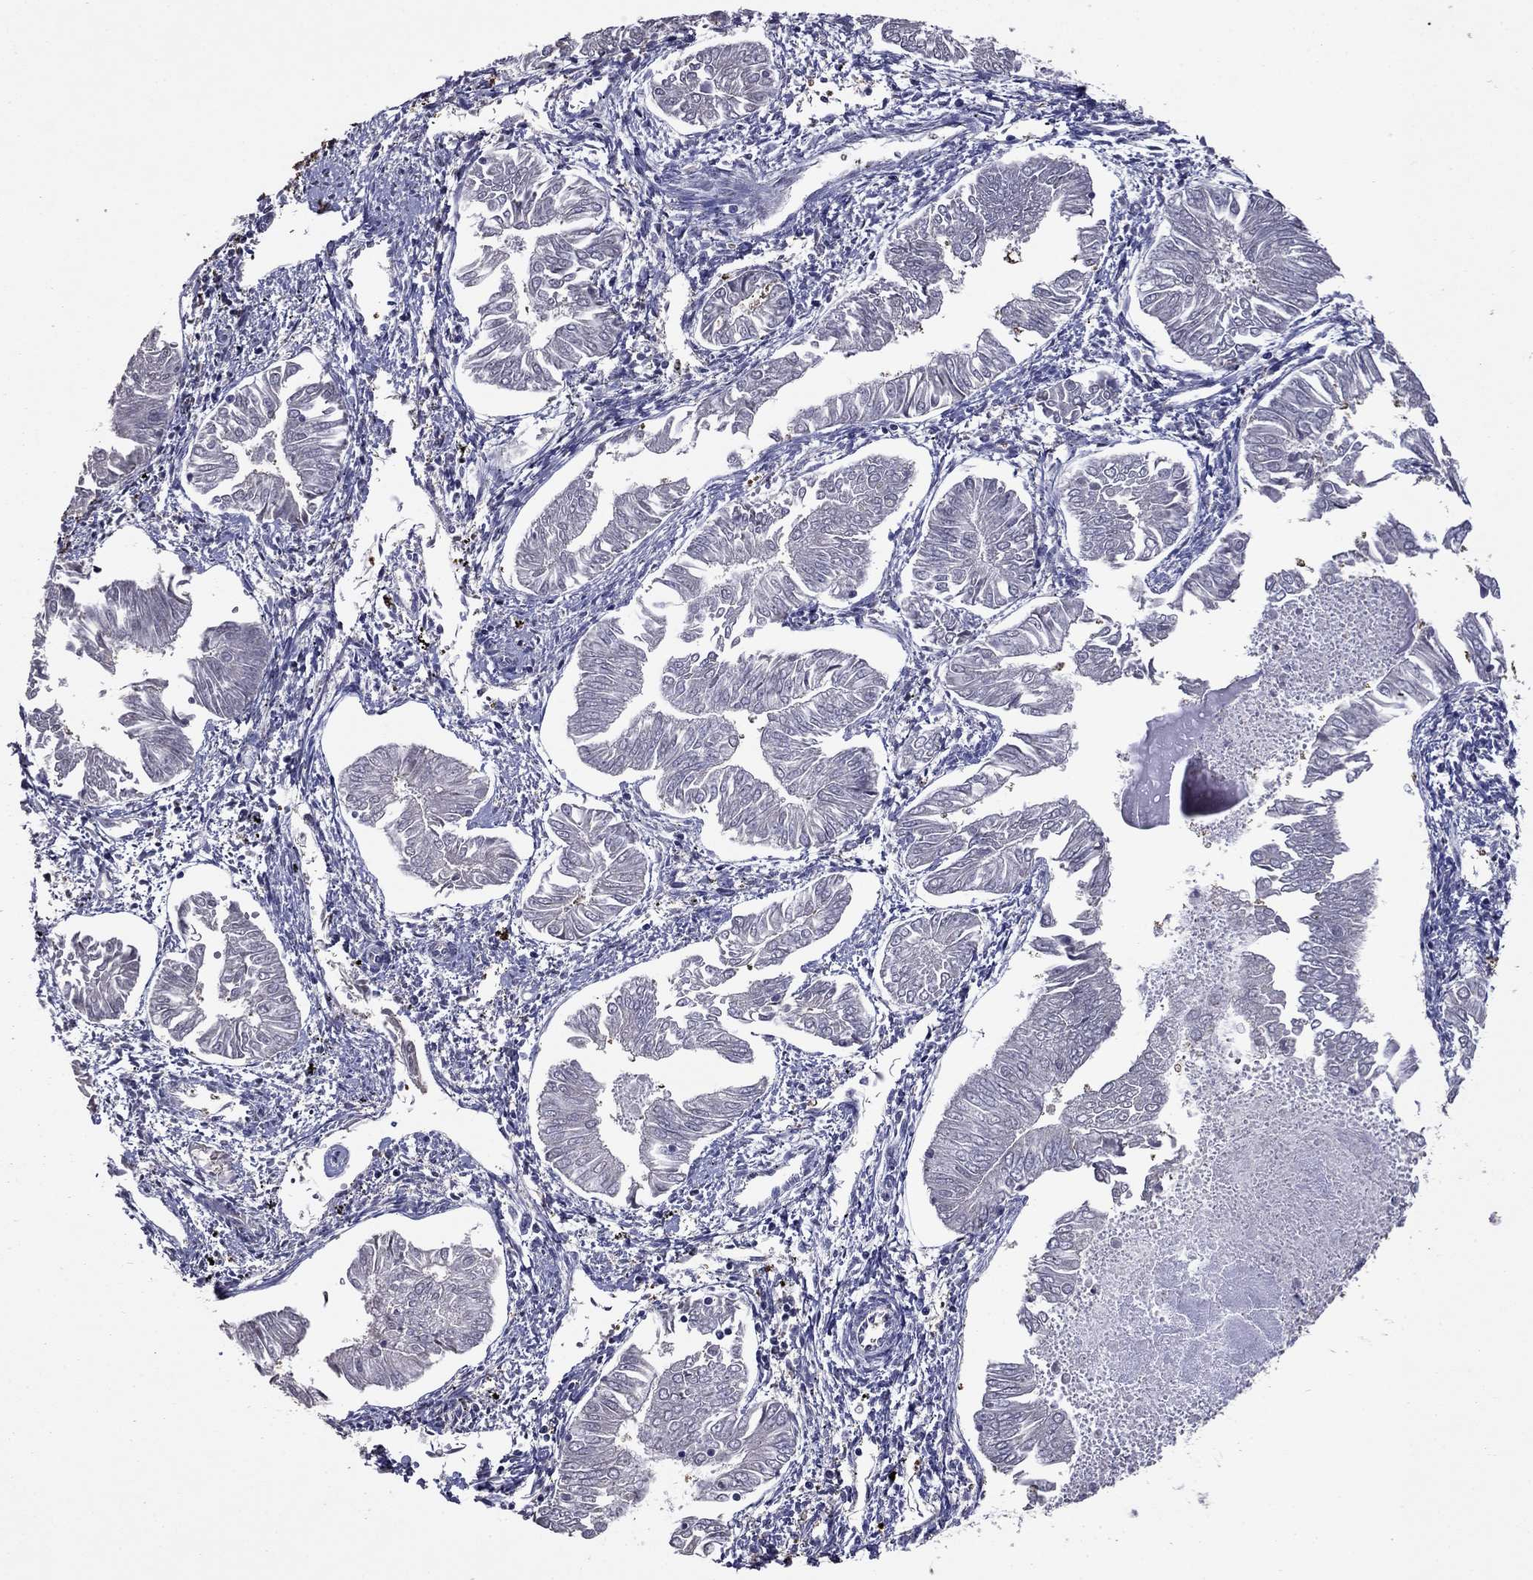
{"staining": {"intensity": "negative", "quantity": "none", "location": "none"}, "tissue": "endometrial cancer", "cell_type": "Tumor cells", "image_type": "cancer", "snomed": [{"axis": "morphology", "description": "Adenocarcinoma, NOS"}, {"axis": "topography", "description": "Endometrium"}], "caption": "IHC of adenocarcinoma (endometrial) demonstrates no positivity in tumor cells.", "gene": "APPBP2", "patient": {"sex": "female", "age": 53}}